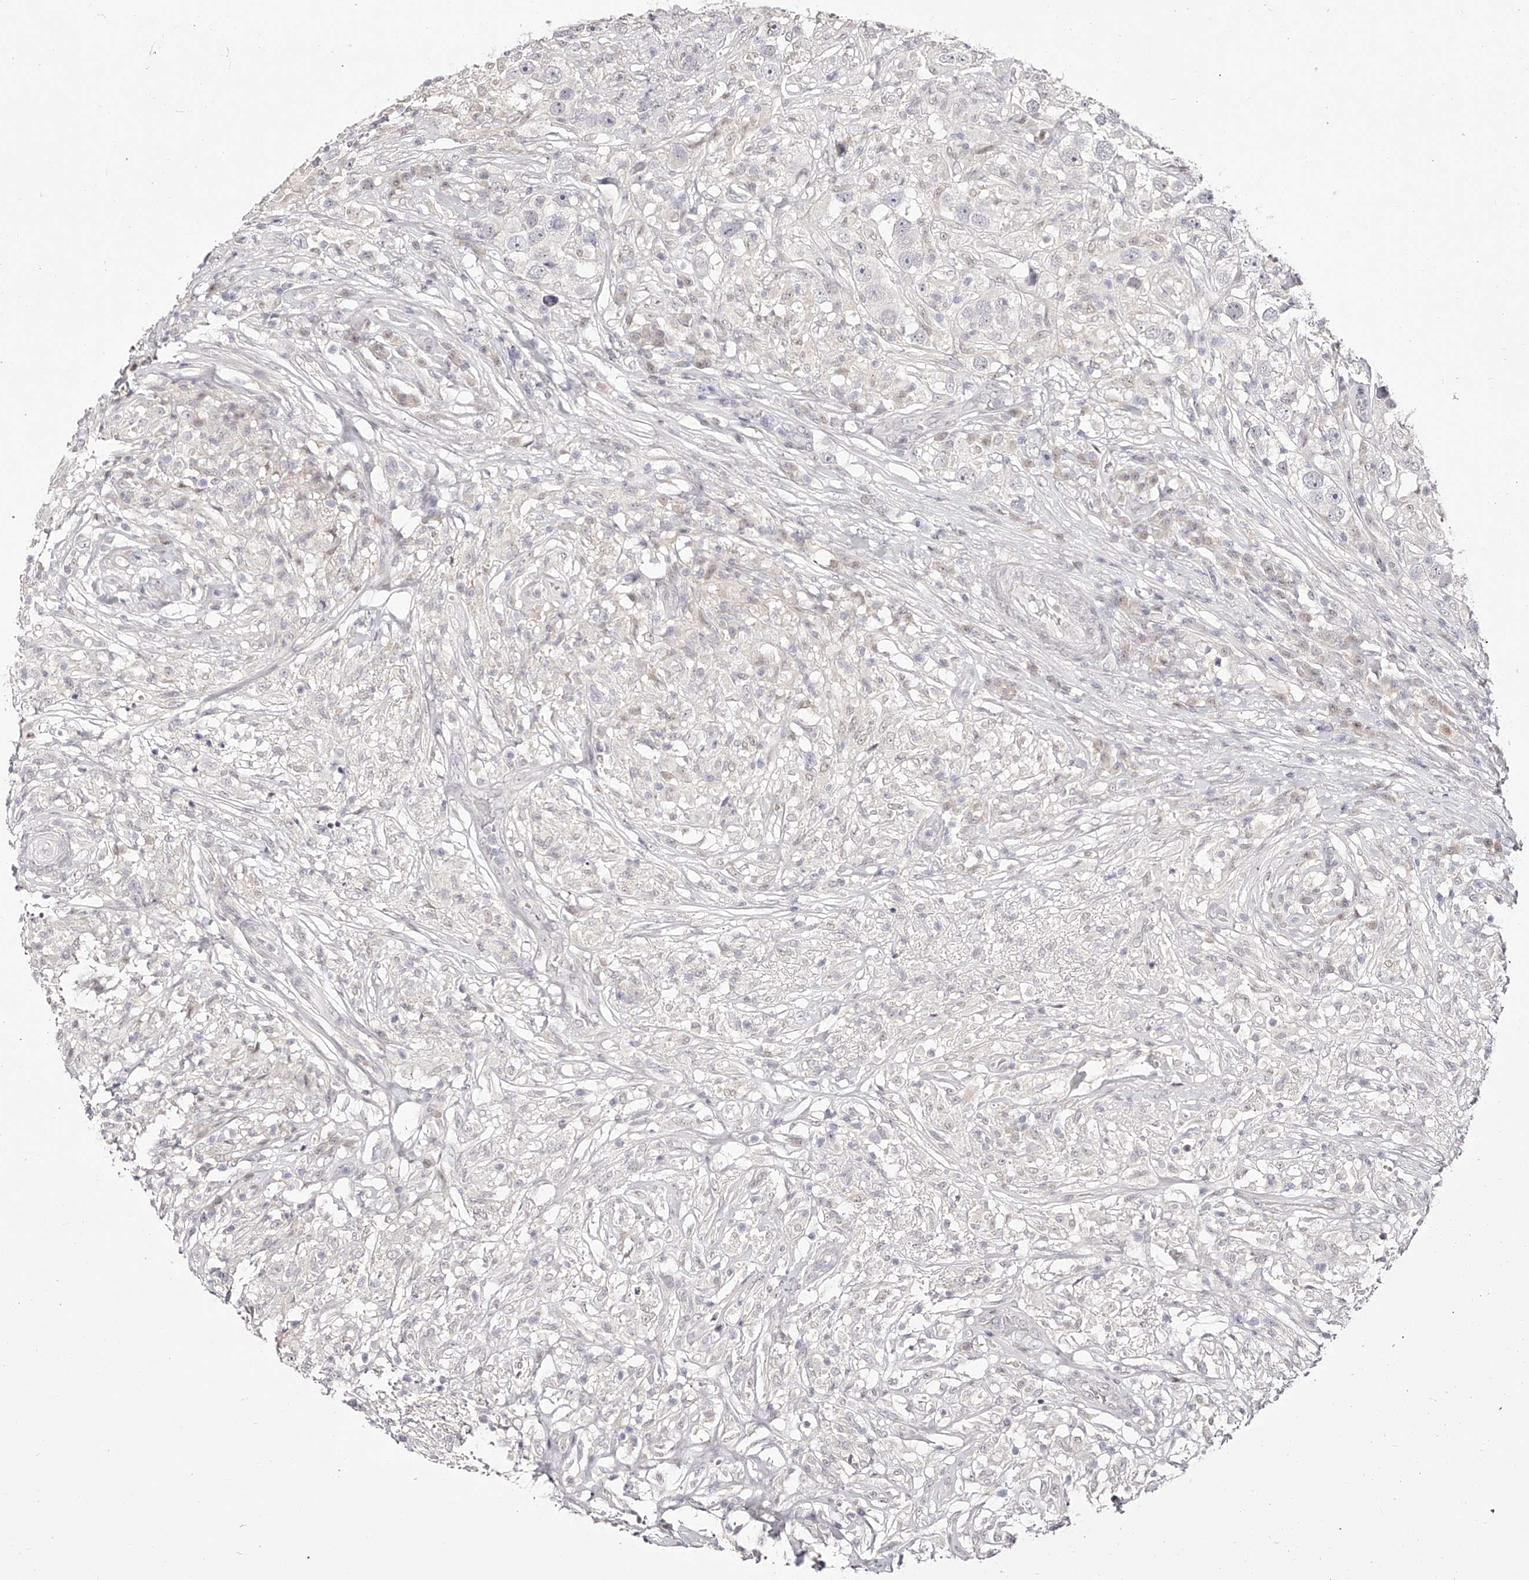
{"staining": {"intensity": "negative", "quantity": "none", "location": "none"}, "tissue": "testis cancer", "cell_type": "Tumor cells", "image_type": "cancer", "snomed": [{"axis": "morphology", "description": "Seminoma, NOS"}, {"axis": "topography", "description": "Testis"}], "caption": "There is no significant positivity in tumor cells of seminoma (testis).", "gene": "USF3", "patient": {"sex": "male", "age": 49}}